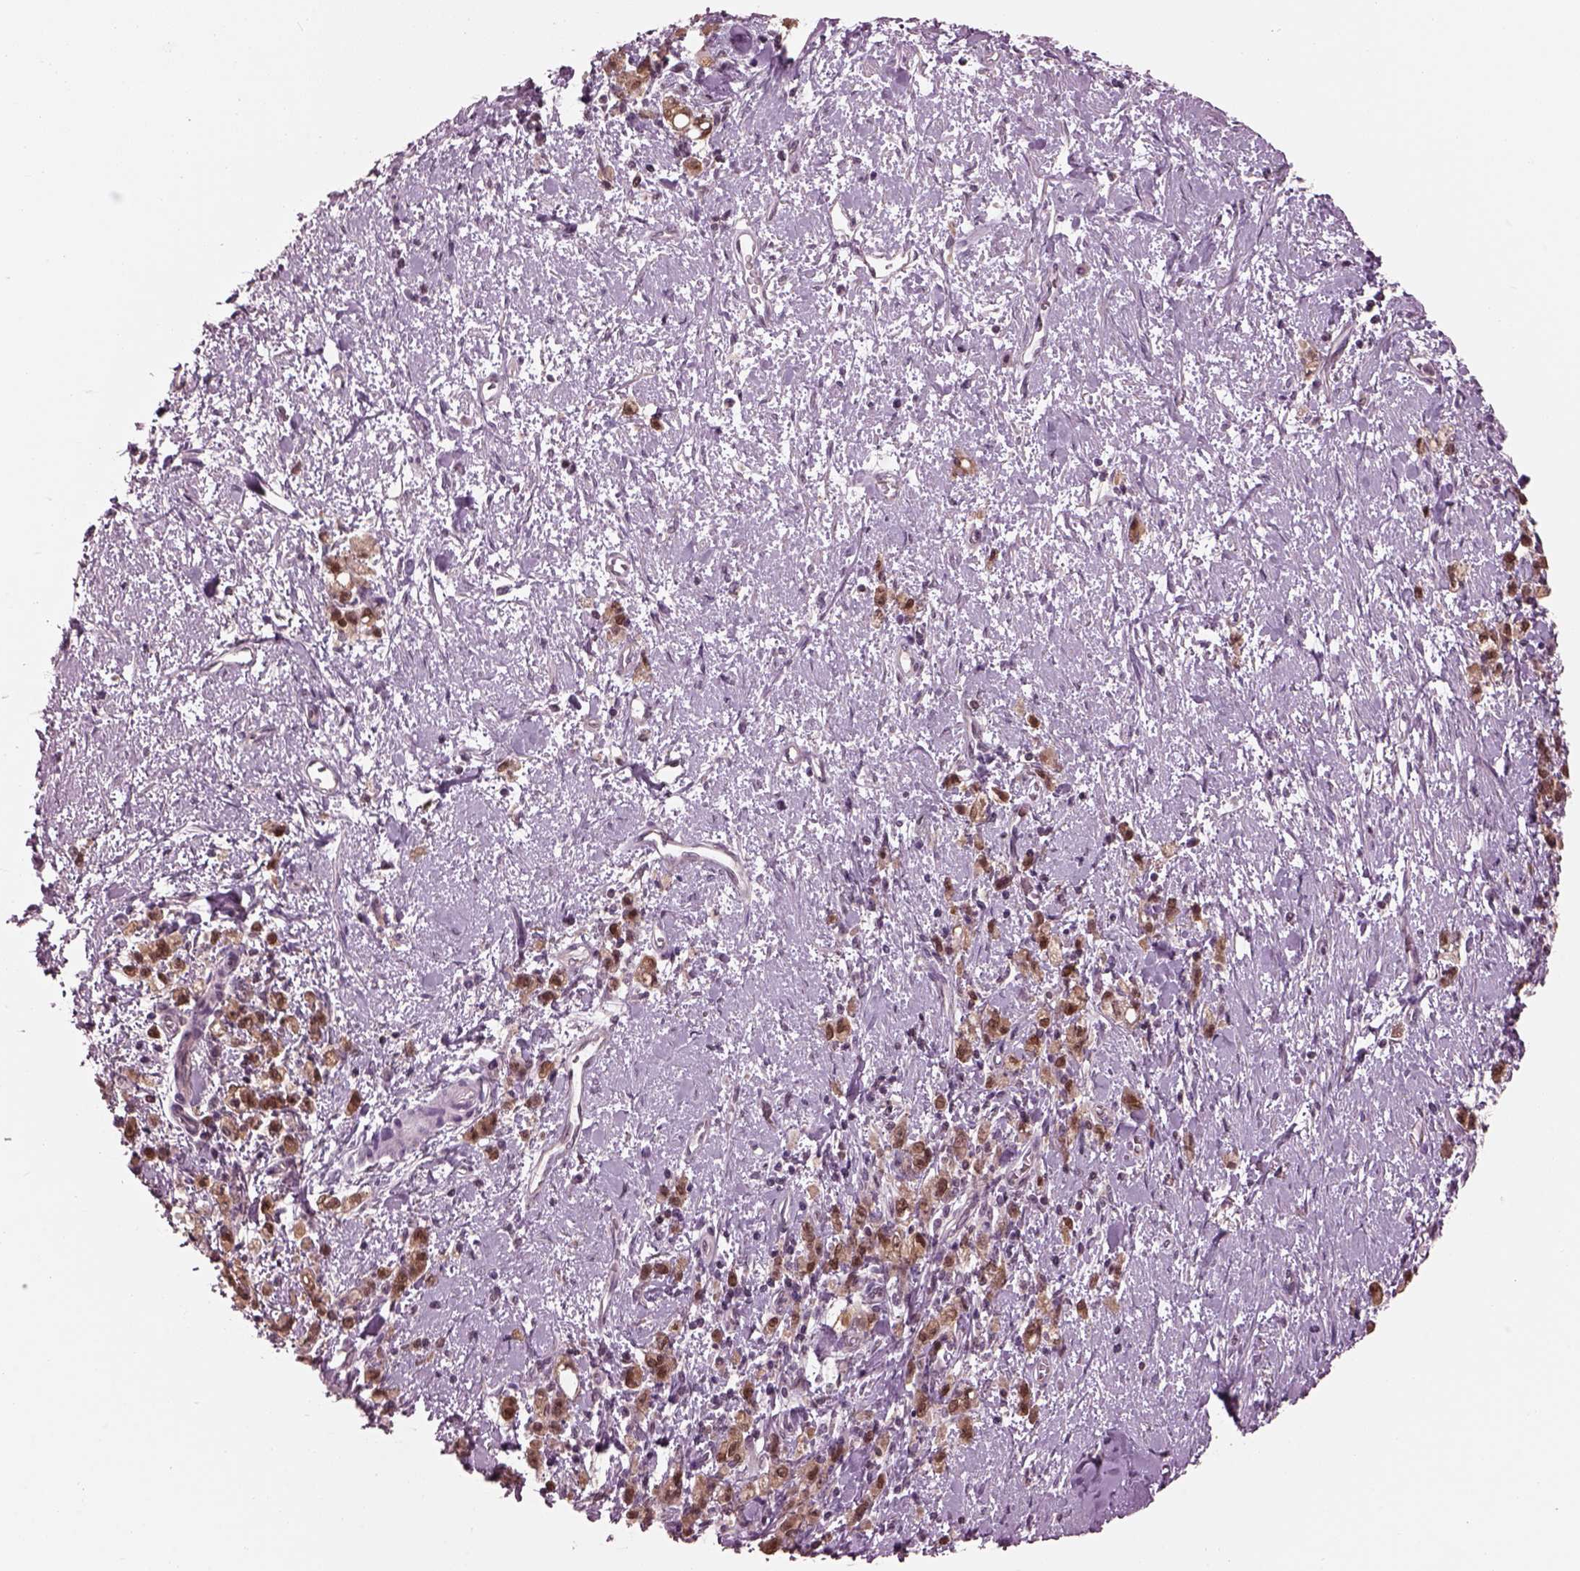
{"staining": {"intensity": "moderate", "quantity": ">75%", "location": "cytoplasmic/membranous,nuclear"}, "tissue": "stomach cancer", "cell_type": "Tumor cells", "image_type": "cancer", "snomed": [{"axis": "morphology", "description": "Adenocarcinoma, NOS"}, {"axis": "topography", "description": "Stomach"}], "caption": "Immunohistochemistry of human stomach adenocarcinoma displays medium levels of moderate cytoplasmic/membranous and nuclear expression in approximately >75% of tumor cells. The protein of interest is shown in brown color, while the nuclei are stained blue.", "gene": "SRI", "patient": {"sex": "male", "age": 77}}